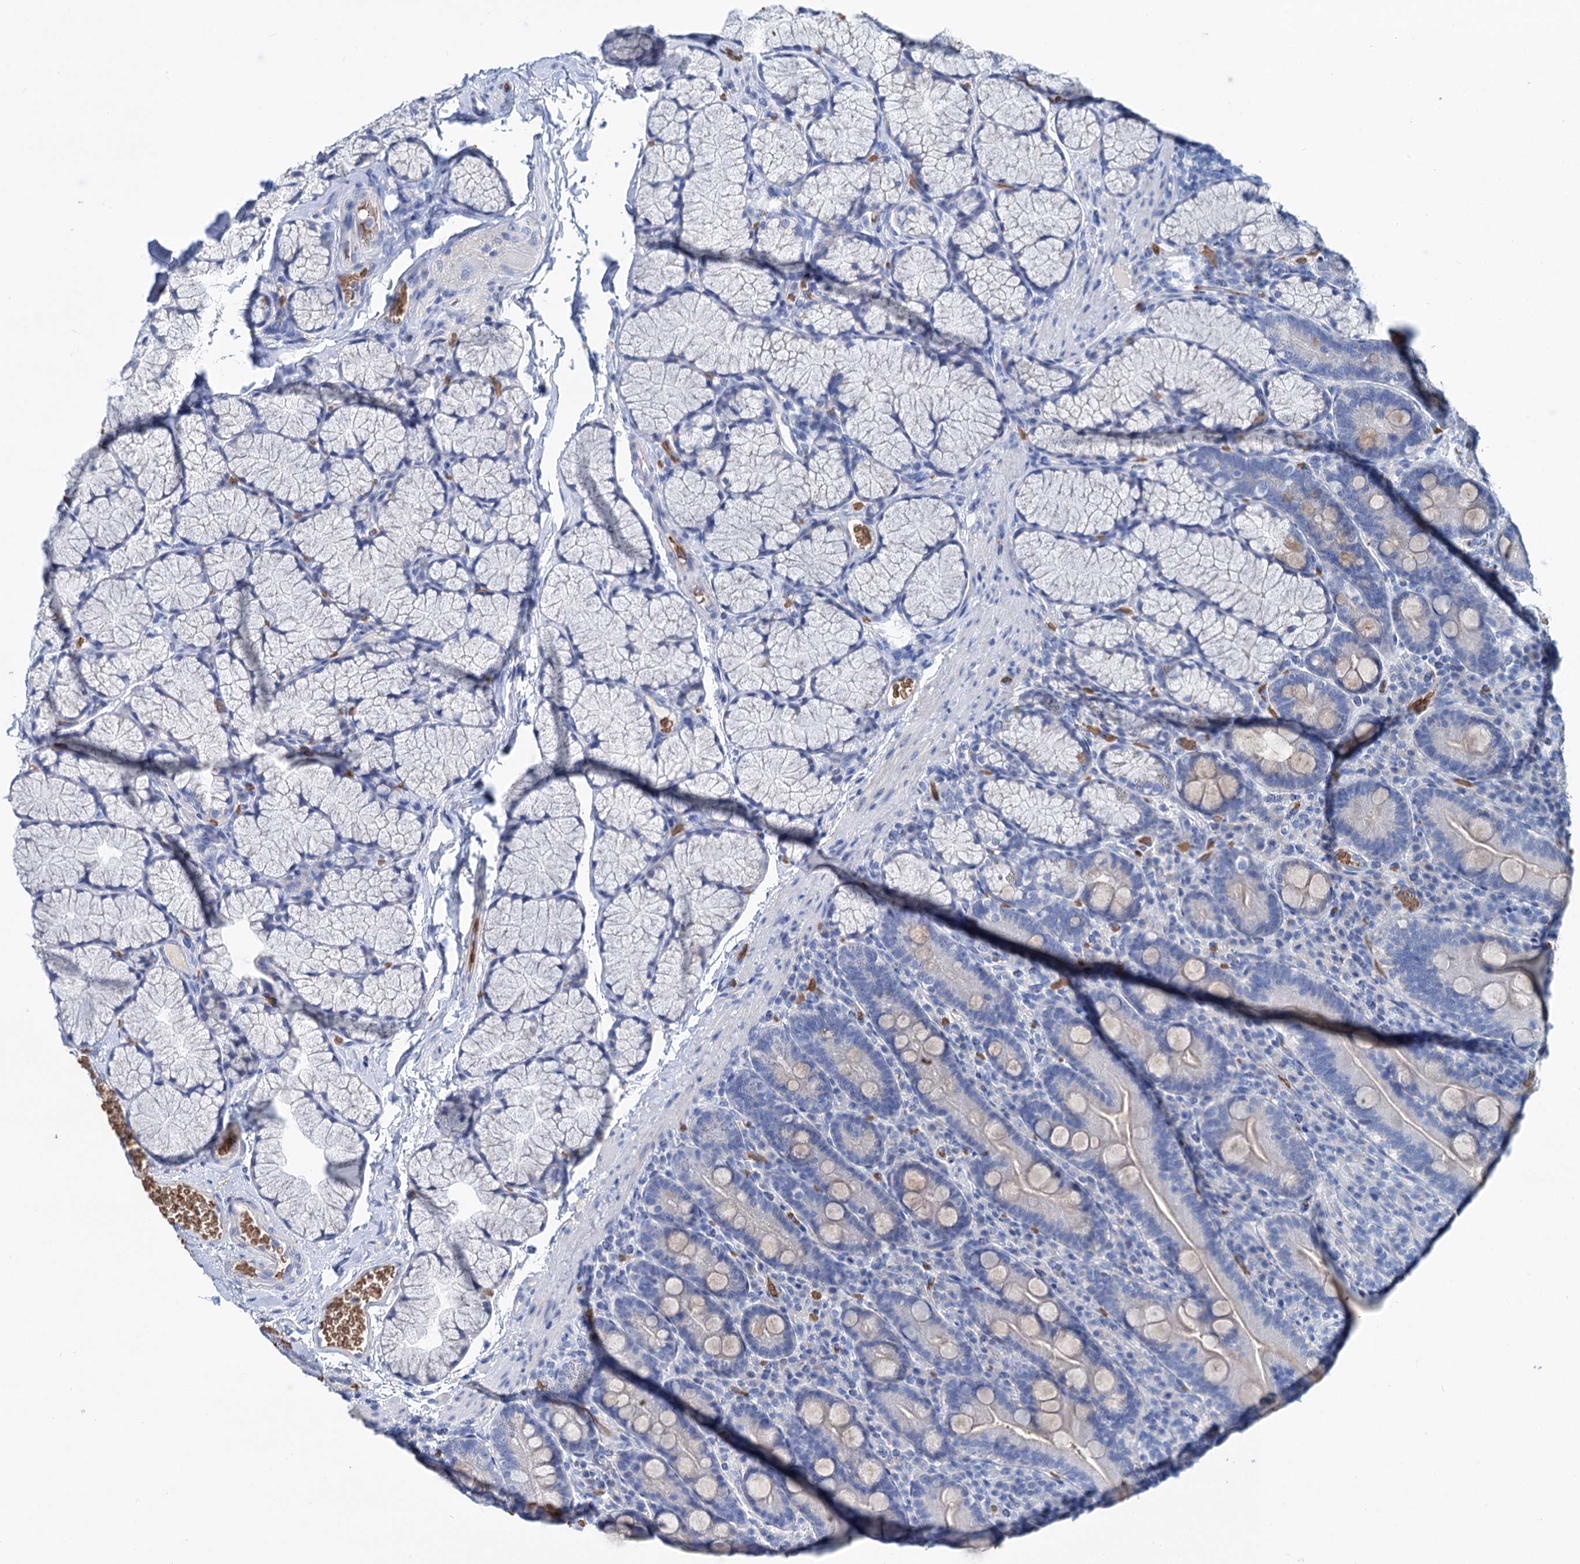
{"staining": {"intensity": "strong", "quantity": "25%-75%", "location": "cytoplasmic/membranous"}, "tissue": "duodenum", "cell_type": "Glandular cells", "image_type": "normal", "snomed": [{"axis": "morphology", "description": "Normal tissue, NOS"}, {"axis": "topography", "description": "Duodenum"}], "caption": "Immunohistochemistry (DAB) staining of normal duodenum demonstrates strong cytoplasmic/membranous protein positivity in about 25%-75% of glandular cells.", "gene": "RPUSD3", "patient": {"sex": "male", "age": 35}}